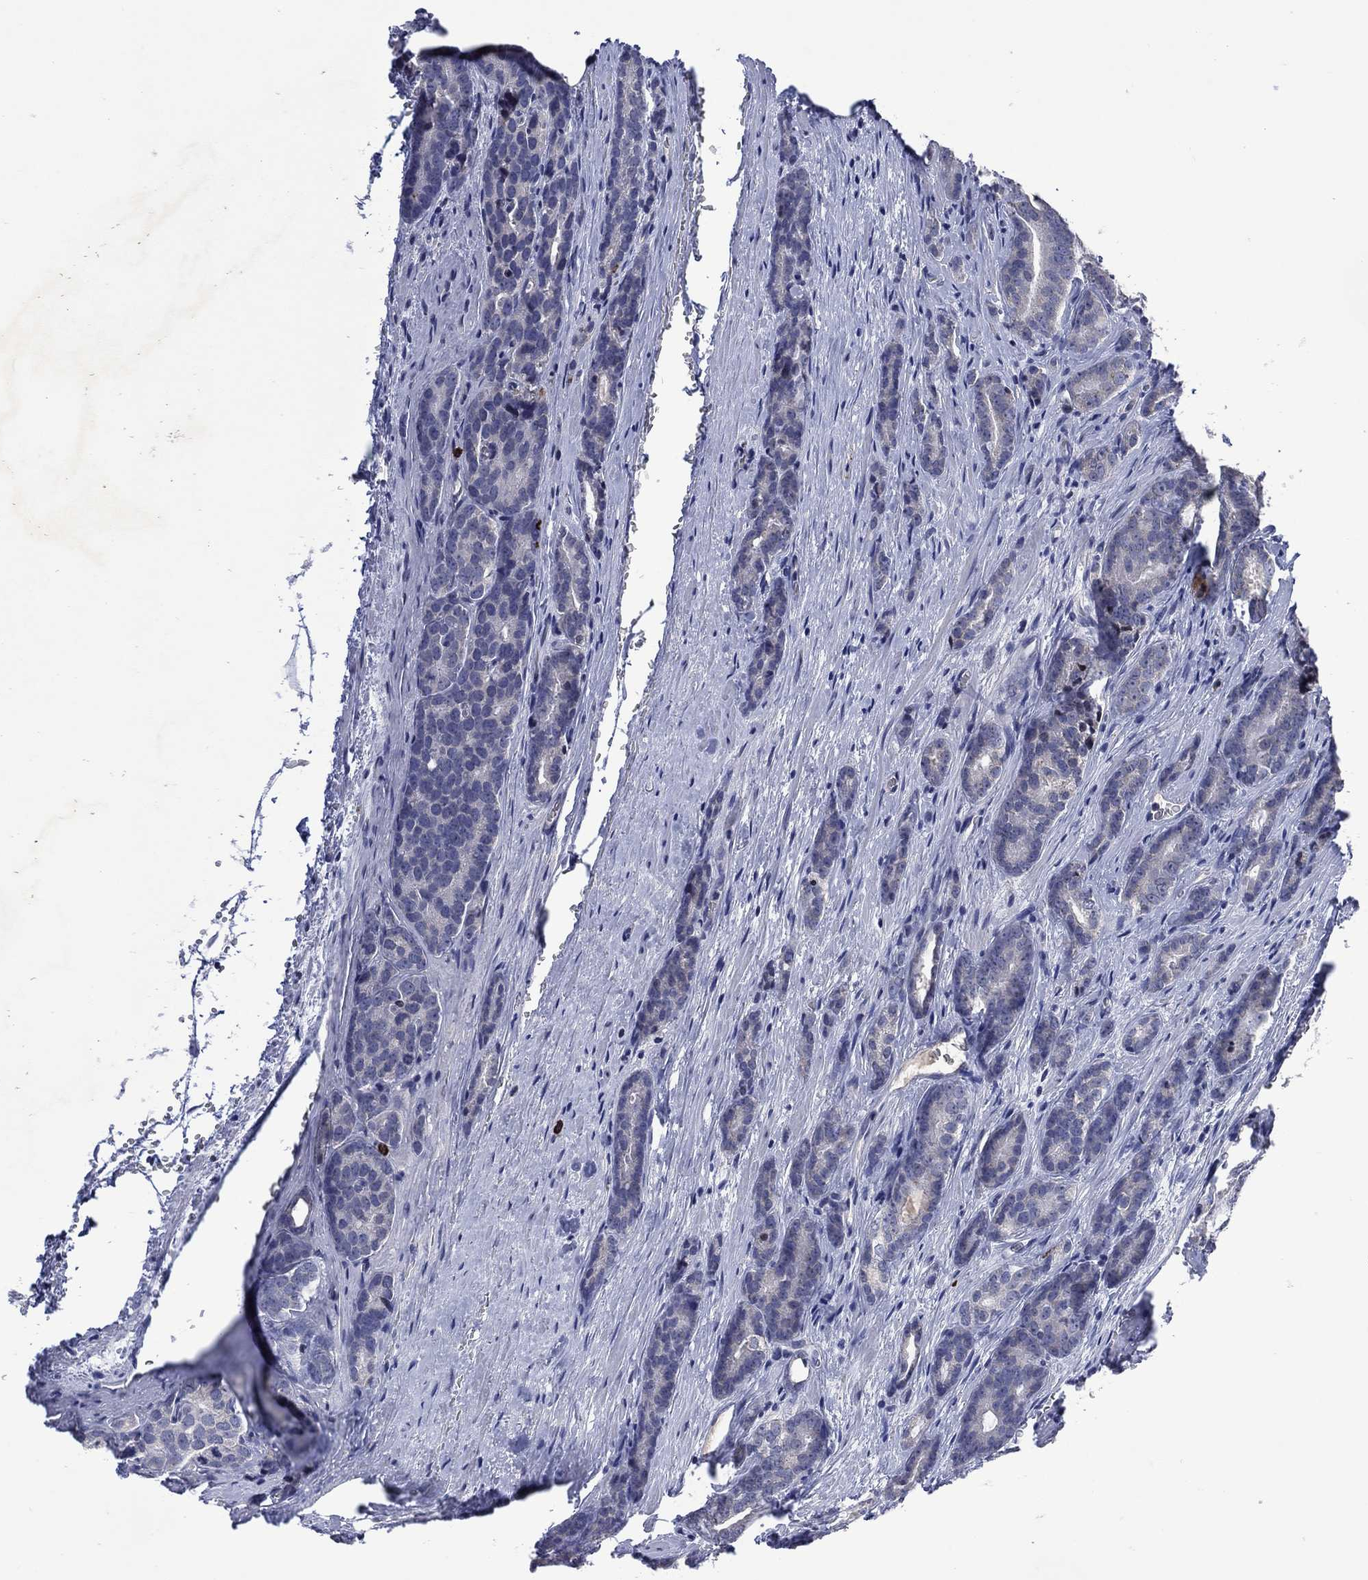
{"staining": {"intensity": "negative", "quantity": "none", "location": "none"}, "tissue": "prostate cancer", "cell_type": "Tumor cells", "image_type": "cancer", "snomed": [{"axis": "morphology", "description": "Adenocarcinoma, NOS"}, {"axis": "topography", "description": "Prostate"}], "caption": "There is no significant positivity in tumor cells of prostate cancer (adenocarcinoma).", "gene": "USP26", "patient": {"sex": "male", "age": 71}}